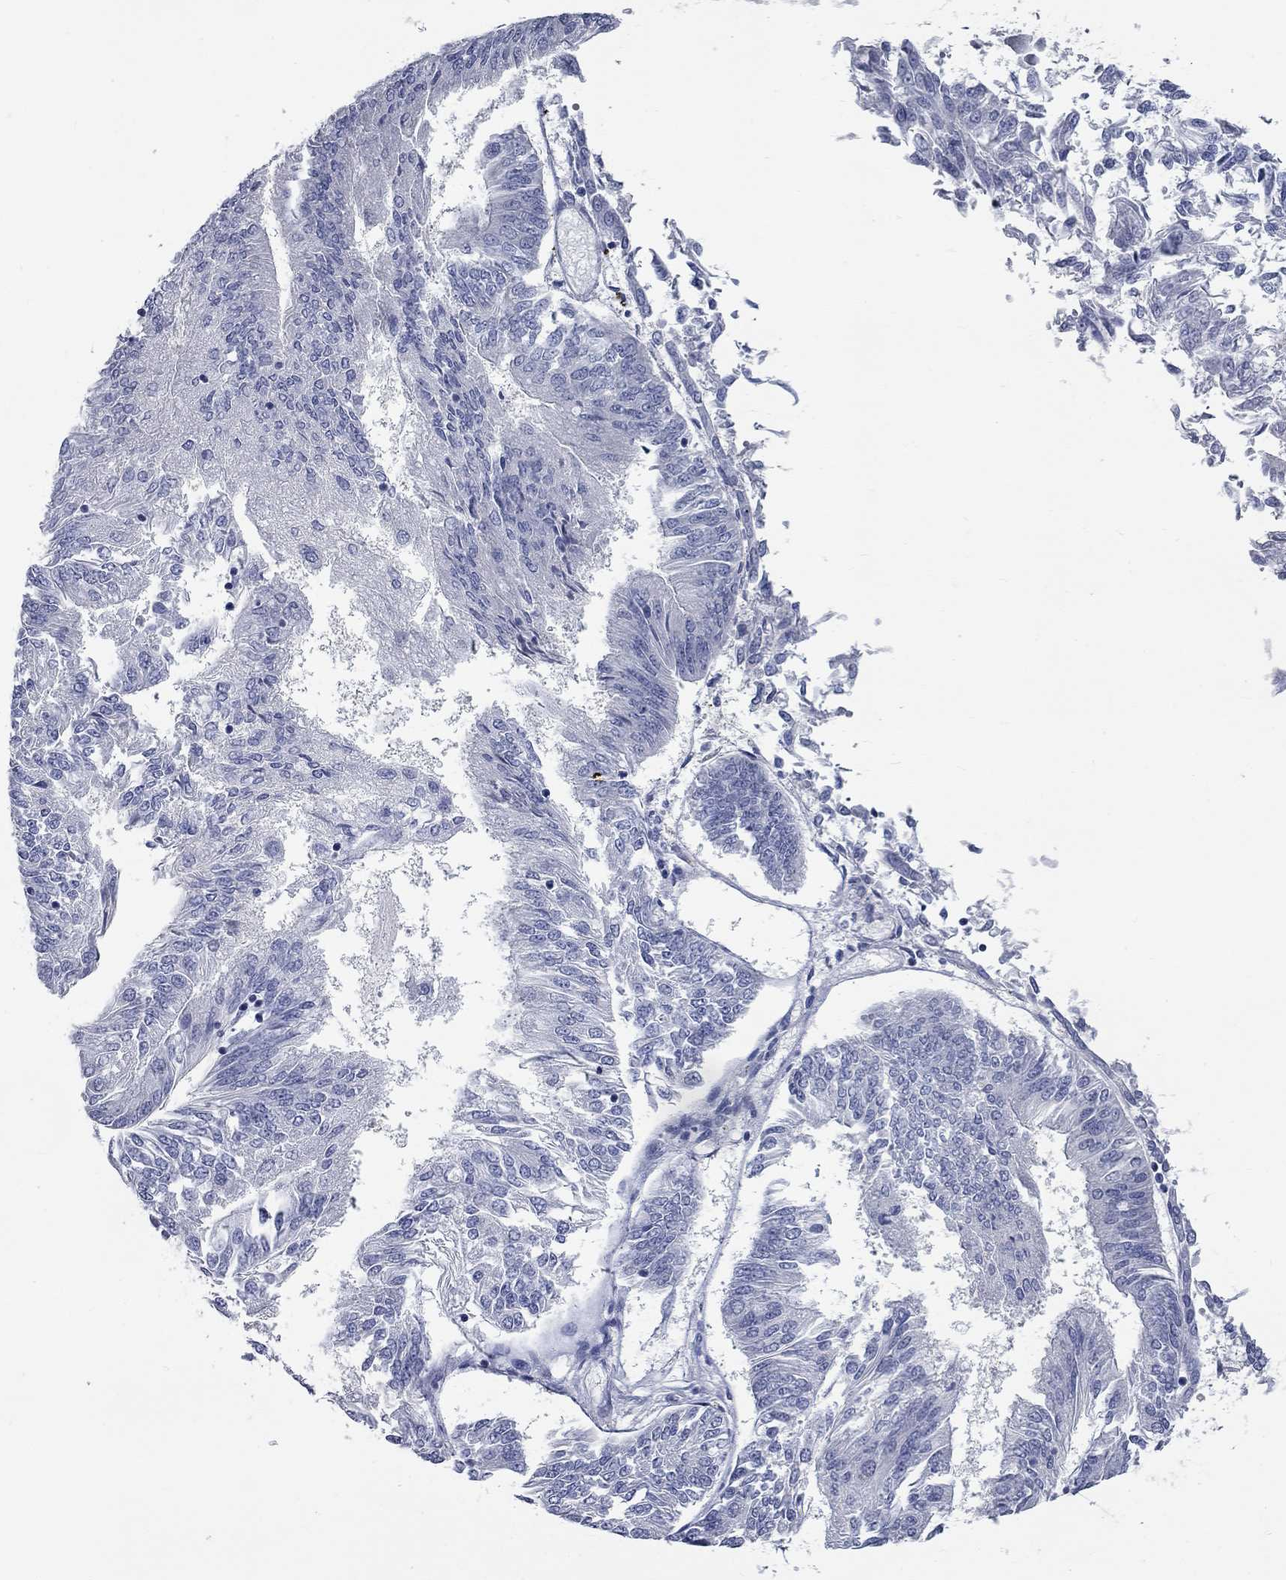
{"staining": {"intensity": "negative", "quantity": "none", "location": "none"}, "tissue": "endometrial cancer", "cell_type": "Tumor cells", "image_type": "cancer", "snomed": [{"axis": "morphology", "description": "Adenocarcinoma, NOS"}, {"axis": "topography", "description": "Endometrium"}], "caption": "Tumor cells are negative for brown protein staining in endometrial adenocarcinoma.", "gene": "SYT12", "patient": {"sex": "female", "age": 58}}